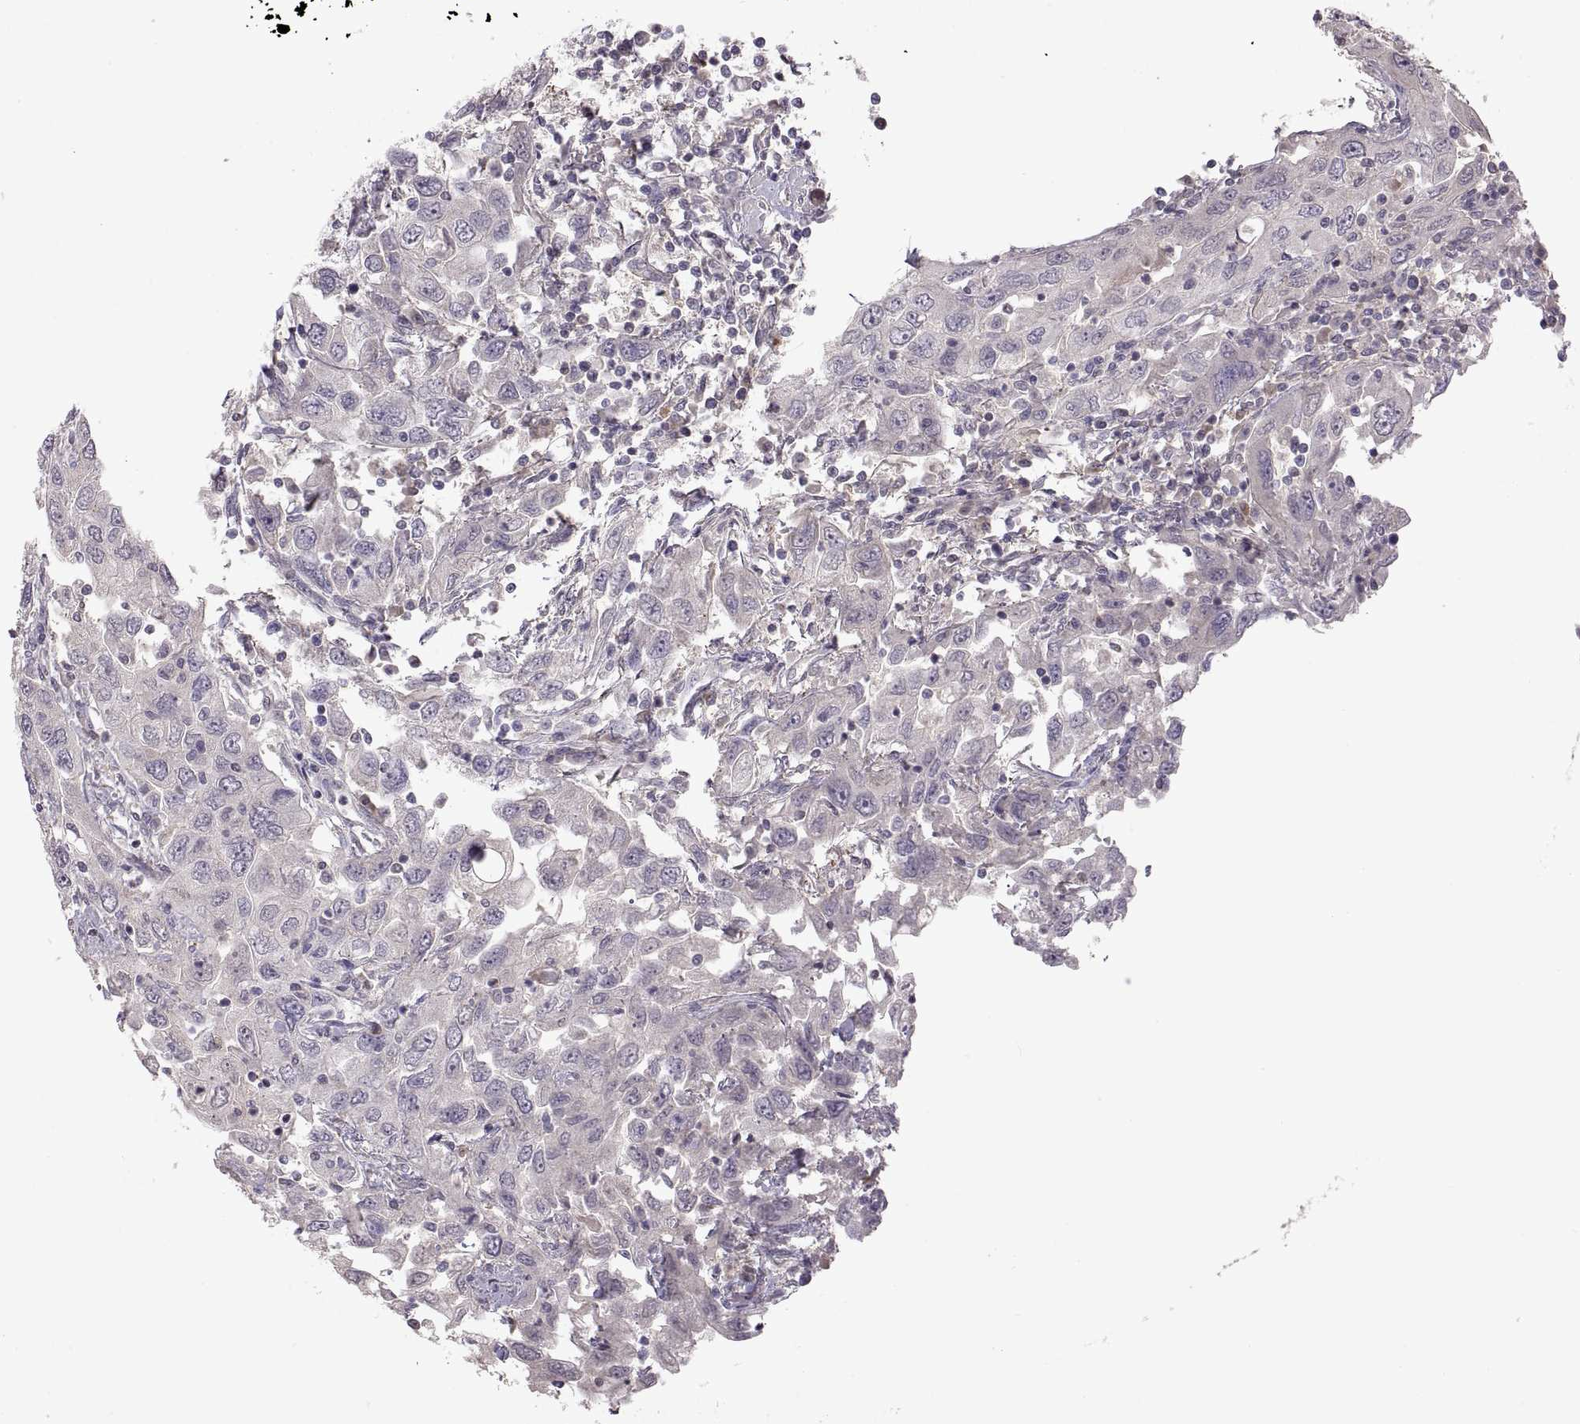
{"staining": {"intensity": "negative", "quantity": "none", "location": "none"}, "tissue": "urothelial cancer", "cell_type": "Tumor cells", "image_type": "cancer", "snomed": [{"axis": "morphology", "description": "Urothelial carcinoma, High grade"}, {"axis": "topography", "description": "Urinary bladder"}], "caption": "Tumor cells are negative for brown protein staining in urothelial cancer. The staining was performed using DAB (3,3'-diaminobenzidine) to visualize the protein expression in brown, while the nuclei were stained in blue with hematoxylin (Magnification: 20x).", "gene": "NMNAT2", "patient": {"sex": "male", "age": 76}}